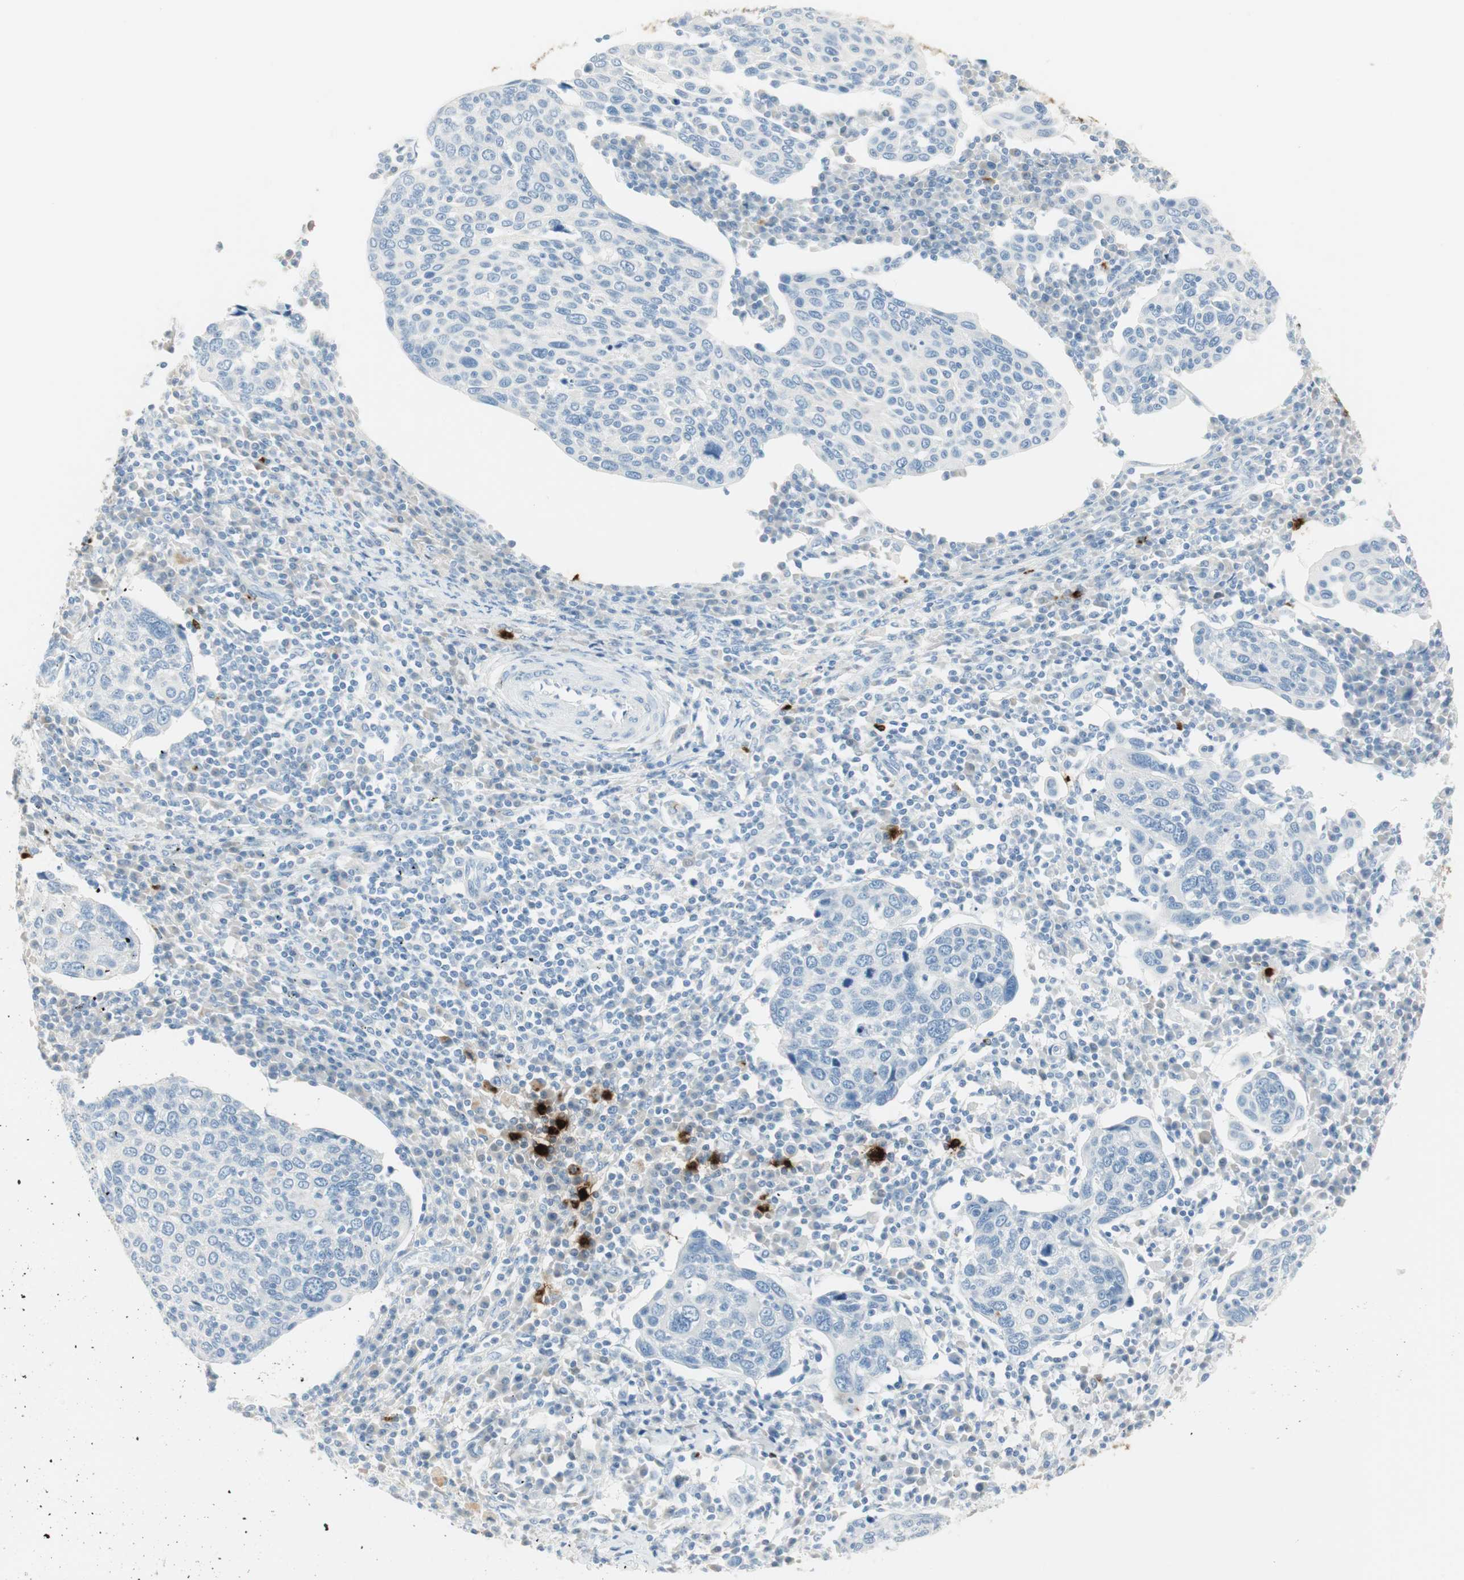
{"staining": {"intensity": "negative", "quantity": "none", "location": "none"}, "tissue": "cervical cancer", "cell_type": "Tumor cells", "image_type": "cancer", "snomed": [{"axis": "morphology", "description": "Squamous cell carcinoma, NOS"}, {"axis": "topography", "description": "Cervix"}], "caption": "IHC image of neoplastic tissue: squamous cell carcinoma (cervical) stained with DAB (3,3'-diaminobenzidine) shows no significant protein staining in tumor cells.", "gene": "PRTN3", "patient": {"sex": "female", "age": 40}}